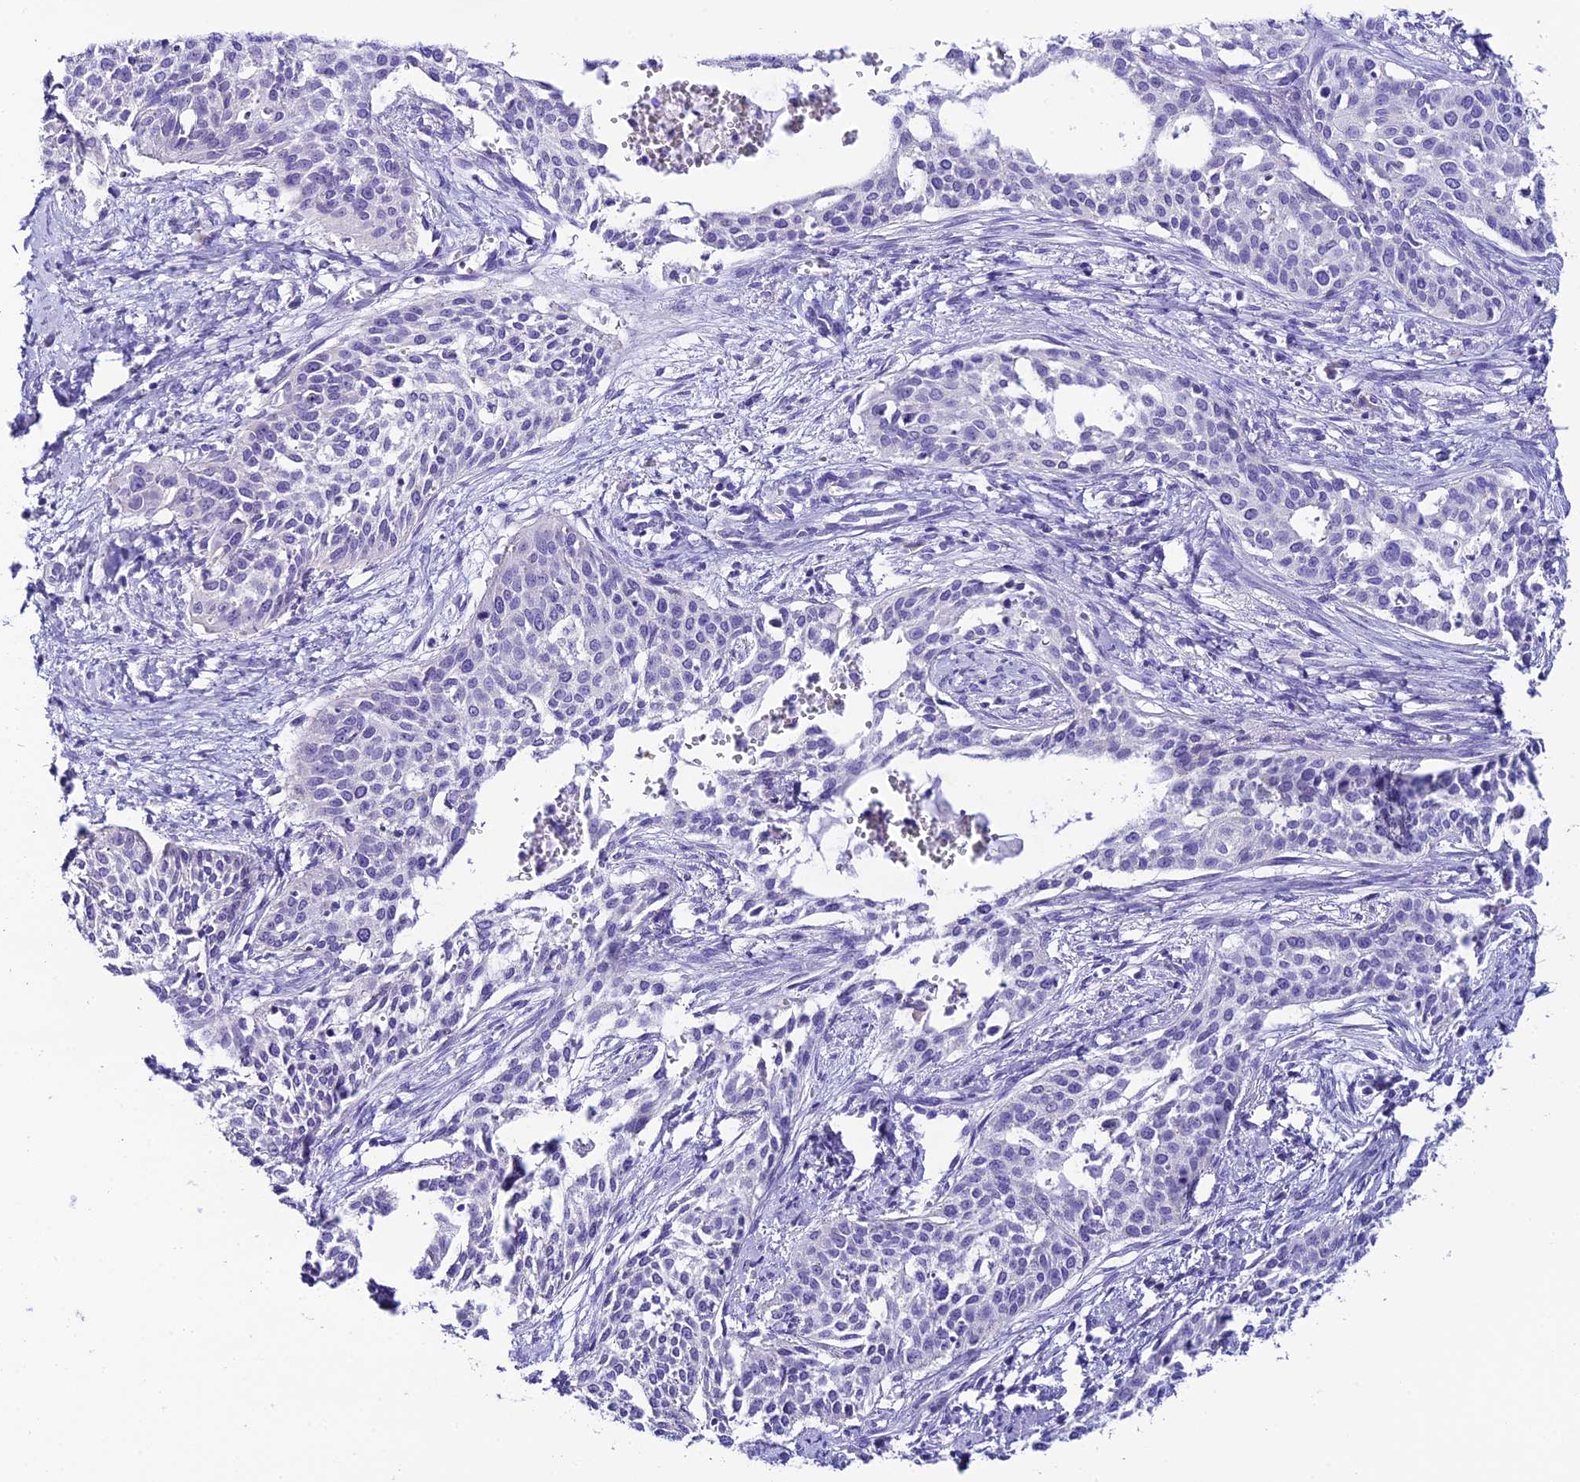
{"staining": {"intensity": "negative", "quantity": "none", "location": "none"}, "tissue": "cervical cancer", "cell_type": "Tumor cells", "image_type": "cancer", "snomed": [{"axis": "morphology", "description": "Squamous cell carcinoma, NOS"}, {"axis": "topography", "description": "Cervix"}], "caption": "Immunohistochemistry (IHC) micrograph of human cervical squamous cell carcinoma stained for a protein (brown), which demonstrates no positivity in tumor cells.", "gene": "C12orf29", "patient": {"sex": "female", "age": 44}}